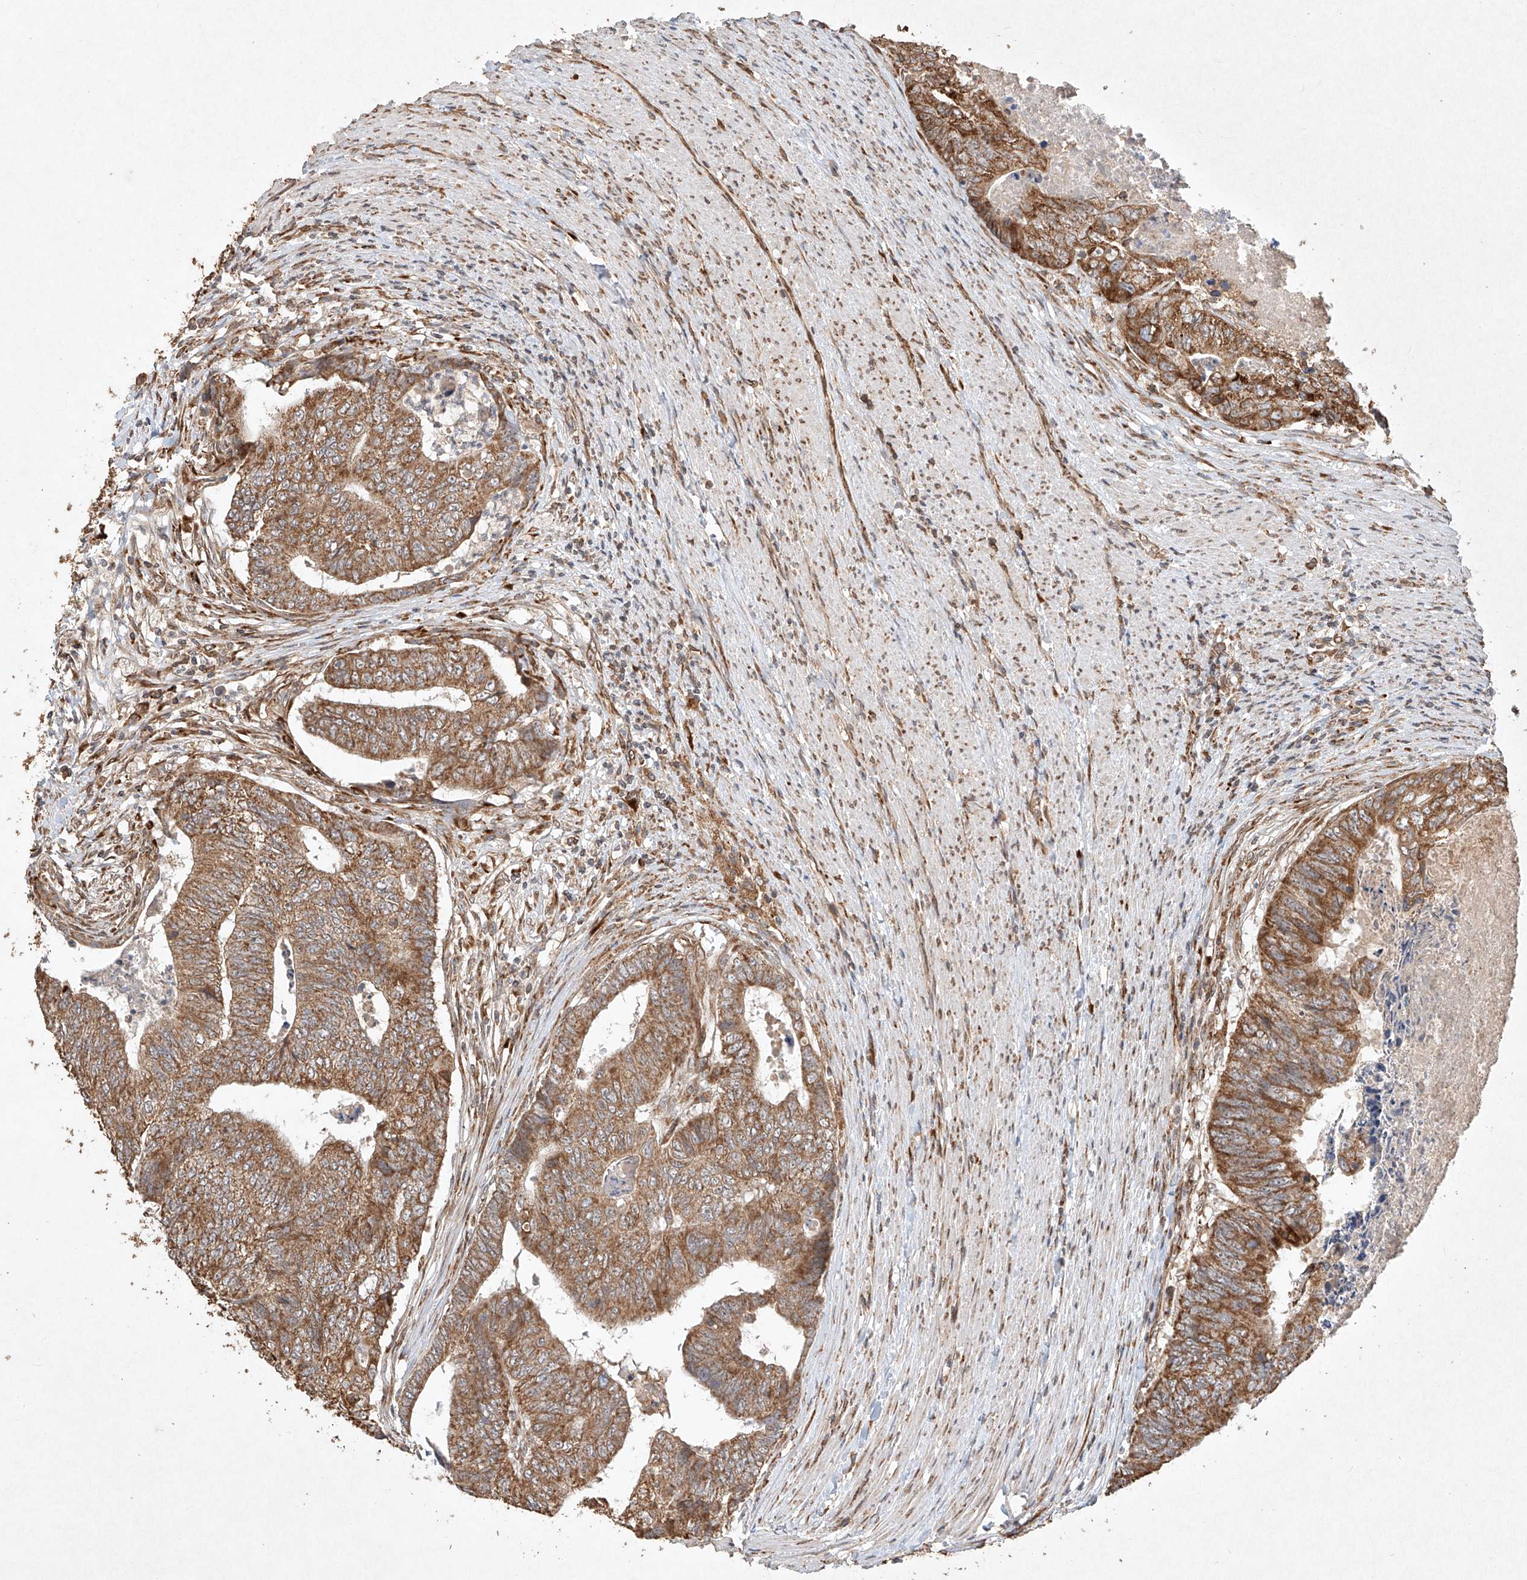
{"staining": {"intensity": "moderate", "quantity": ">75%", "location": "cytoplasmic/membranous"}, "tissue": "colorectal cancer", "cell_type": "Tumor cells", "image_type": "cancer", "snomed": [{"axis": "morphology", "description": "Adenocarcinoma, NOS"}, {"axis": "topography", "description": "Colon"}], "caption": "Immunohistochemistry (IHC) (DAB) staining of human colorectal cancer reveals moderate cytoplasmic/membranous protein staining in approximately >75% of tumor cells.", "gene": "SEMA3B", "patient": {"sex": "female", "age": 67}}